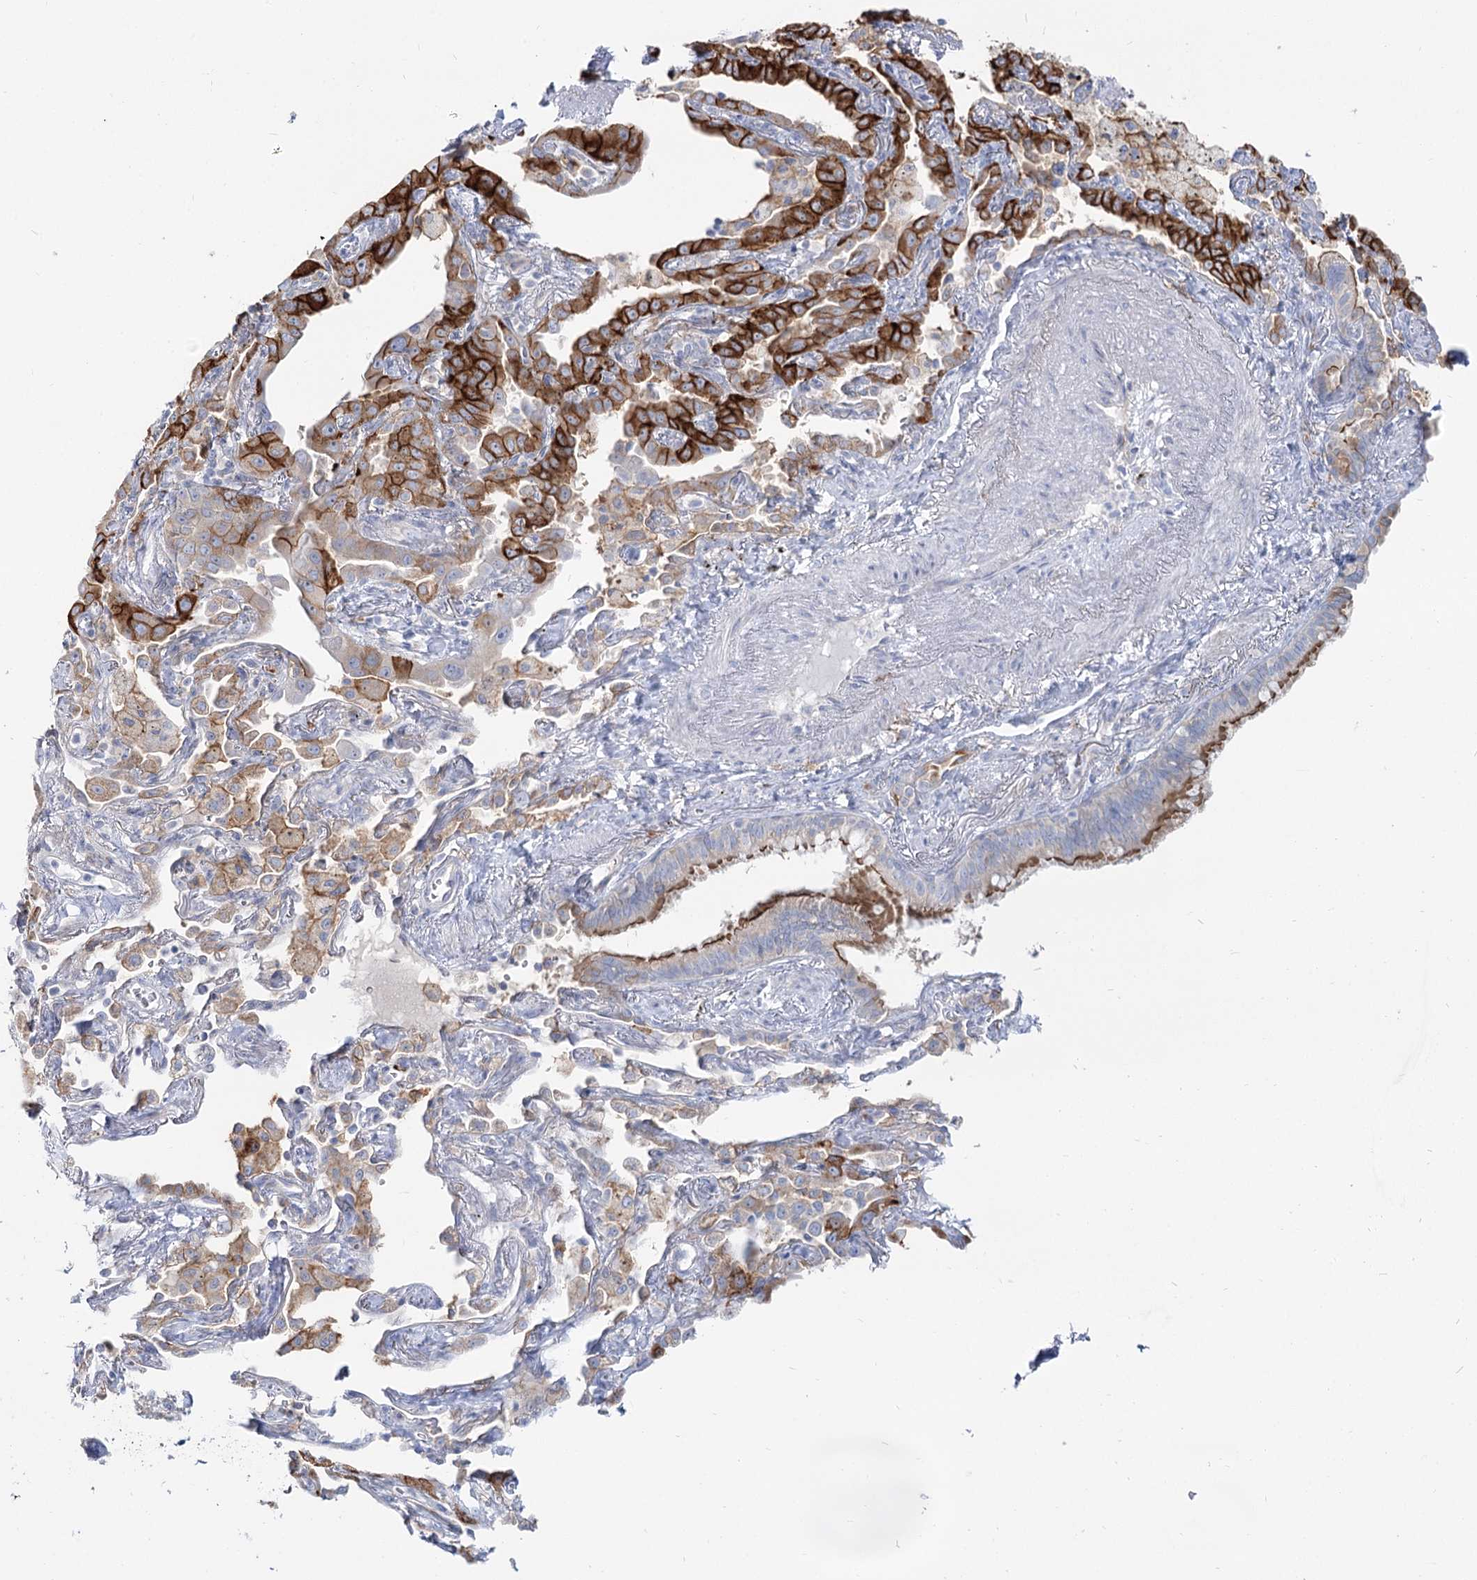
{"staining": {"intensity": "strong", "quantity": "<25%", "location": "cytoplasmic/membranous"}, "tissue": "lung cancer", "cell_type": "Tumor cells", "image_type": "cancer", "snomed": [{"axis": "morphology", "description": "Adenocarcinoma, NOS"}, {"axis": "topography", "description": "Lung"}], "caption": "A brown stain shows strong cytoplasmic/membranous expression of a protein in lung cancer tumor cells. The protein is stained brown, and the nuclei are stained in blue (DAB (3,3'-diaminobenzidine) IHC with brightfield microscopy, high magnification).", "gene": "SUOX", "patient": {"sex": "male", "age": 67}}